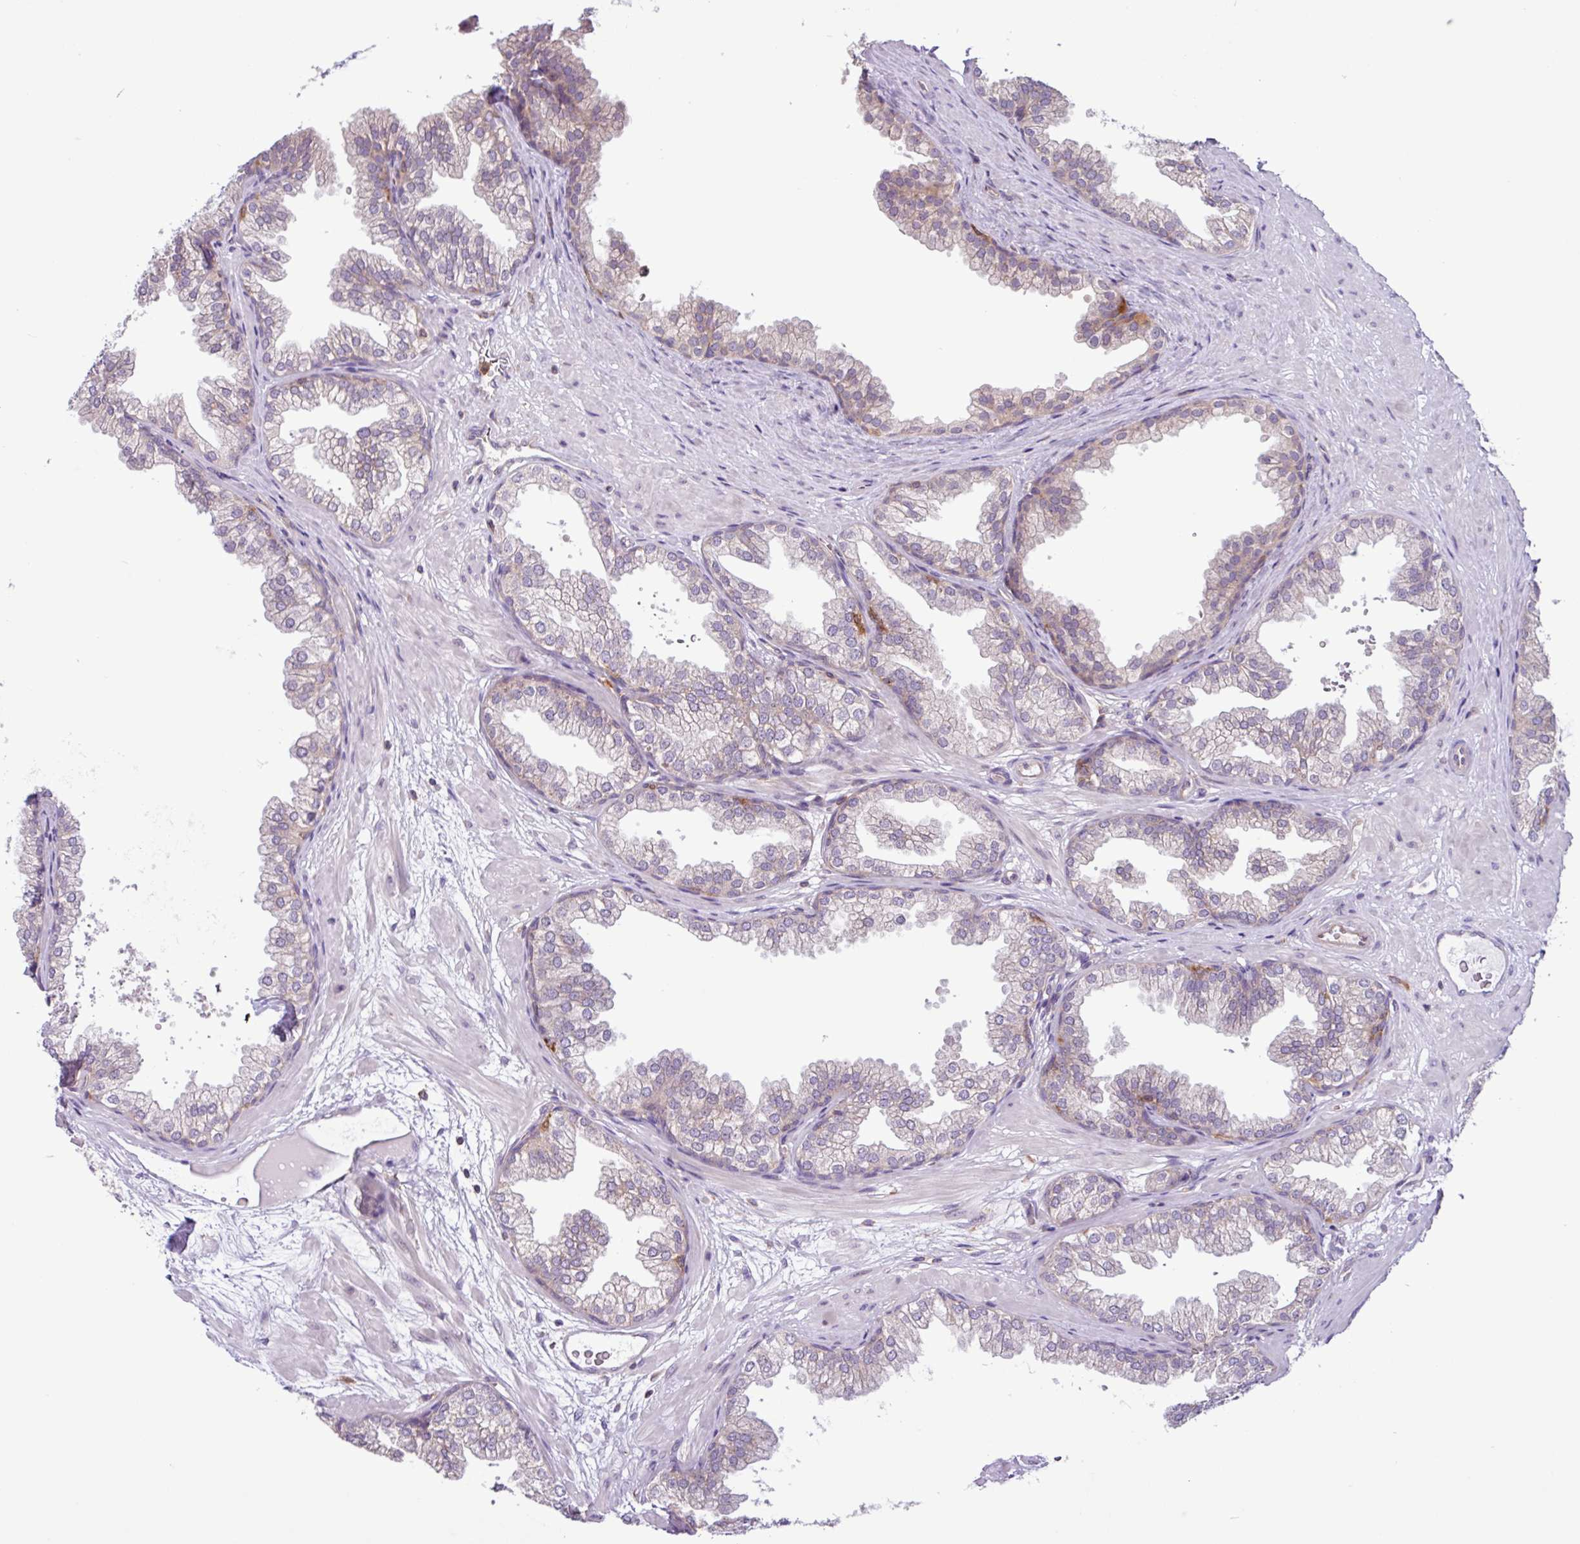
{"staining": {"intensity": "weak", "quantity": "<25%", "location": "cytoplasmic/membranous"}, "tissue": "prostate", "cell_type": "Glandular cells", "image_type": "normal", "snomed": [{"axis": "morphology", "description": "Normal tissue, NOS"}, {"axis": "topography", "description": "Prostate"}], "caption": "DAB (3,3'-diaminobenzidine) immunohistochemical staining of unremarkable human prostate displays no significant positivity in glandular cells.", "gene": "ACTR3B", "patient": {"sex": "male", "age": 37}}